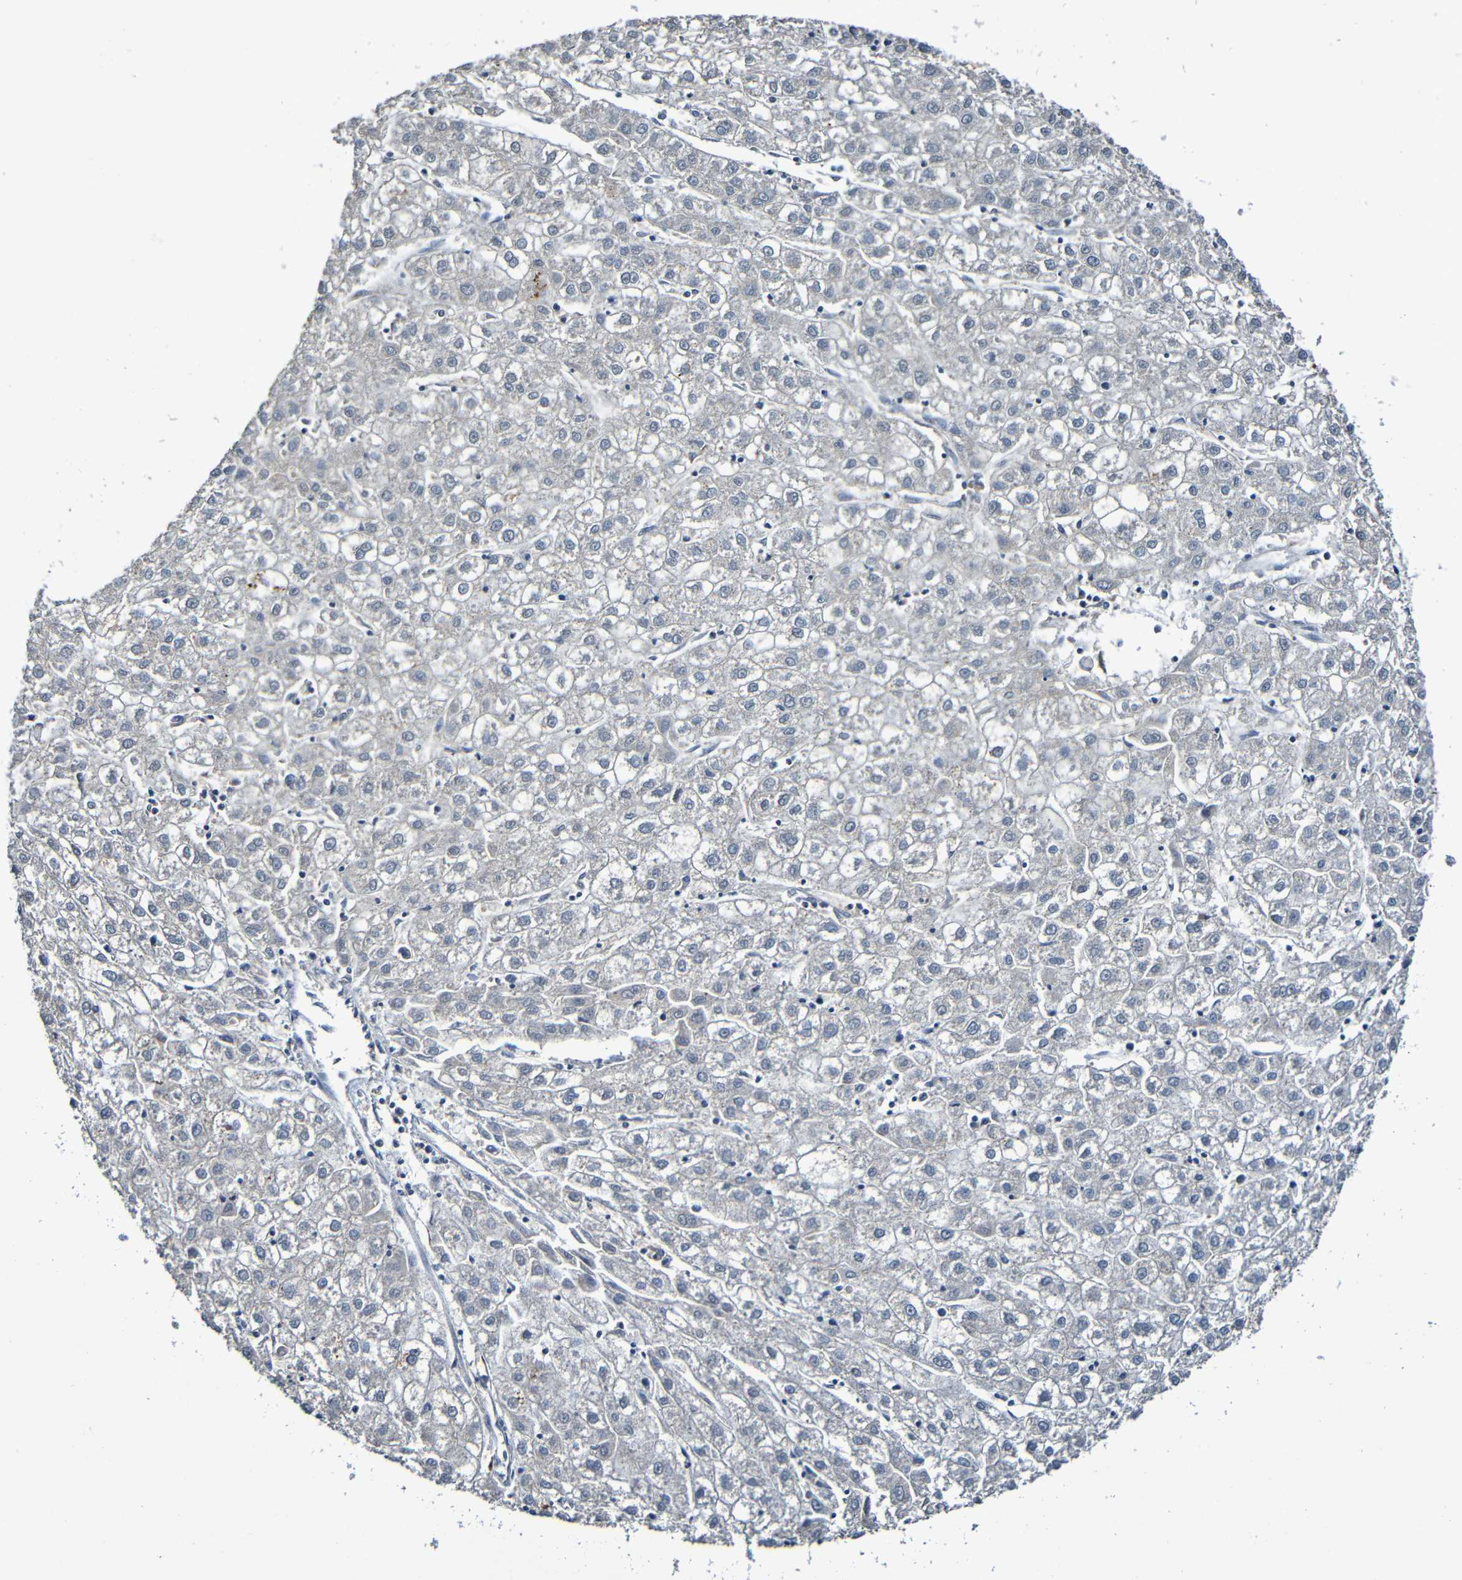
{"staining": {"intensity": "negative", "quantity": "none", "location": "none"}, "tissue": "liver cancer", "cell_type": "Tumor cells", "image_type": "cancer", "snomed": [{"axis": "morphology", "description": "Carcinoma, Hepatocellular, NOS"}, {"axis": "topography", "description": "Liver"}], "caption": "This micrograph is of liver hepatocellular carcinoma stained with immunohistochemistry to label a protein in brown with the nuclei are counter-stained blue. There is no positivity in tumor cells. (IHC, brightfield microscopy, high magnification).", "gene": "LRRC70", "patient": {"sex": "male", "age": 72}}